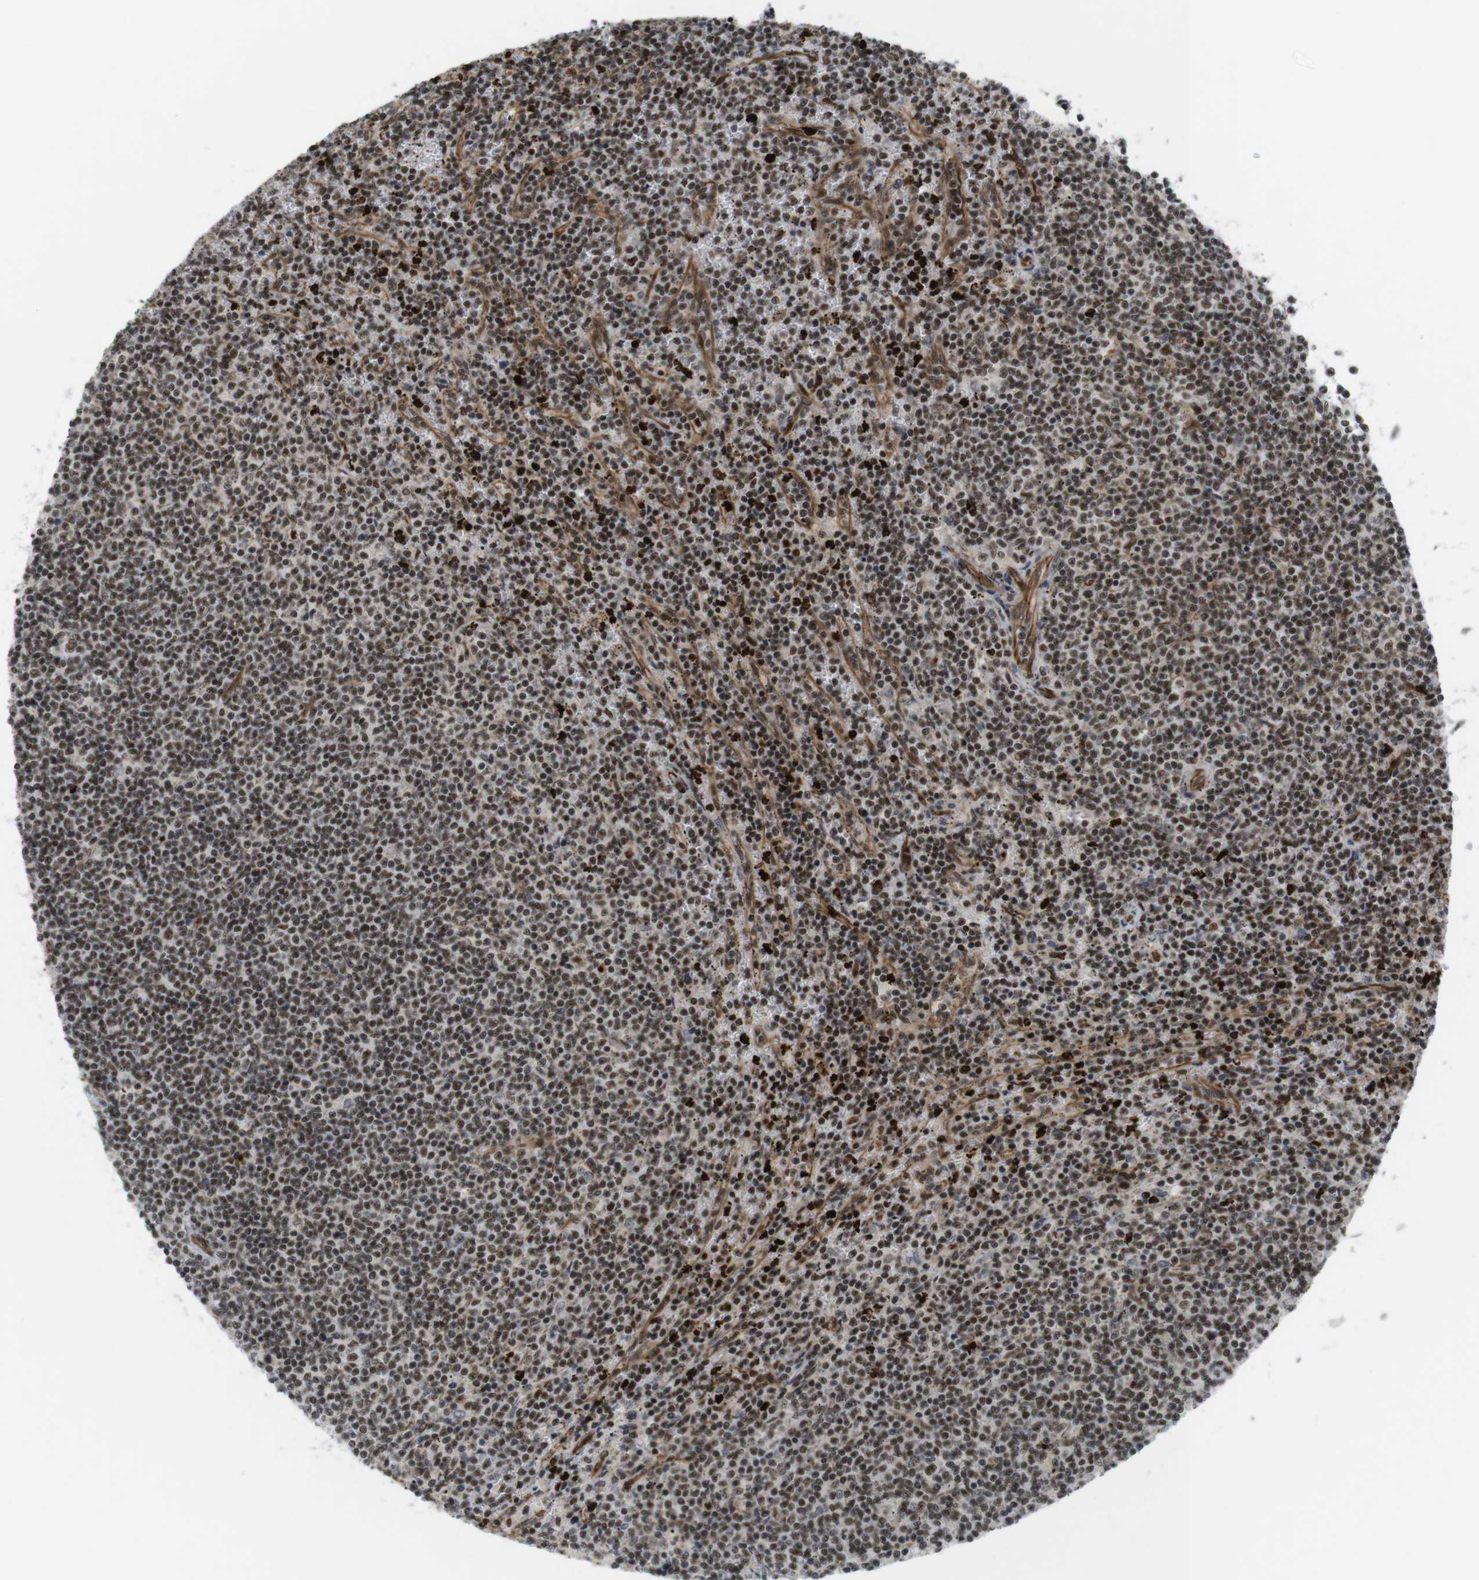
{"staining": {"intensity": "moderate", "quantity": ">75%", "location": "nuclear"}, "tissue": "lymphoma", "cell_type": "Tumor cells", "image_type": "cancer", "snomed": [{"axis": "morphology", "description": "Malignant lymphoma, non-Hodgkin's type, Low grade"}, {"axis": "topography", "description": "Spleen"}], "caption": "Immunohistochemistry (DAB) staining of lymphoma shows moderate nuclear protein expression in approximately >75% of tumor cells.", "gene": "SP2", "patient": {"sex": "female", "age": 50}}